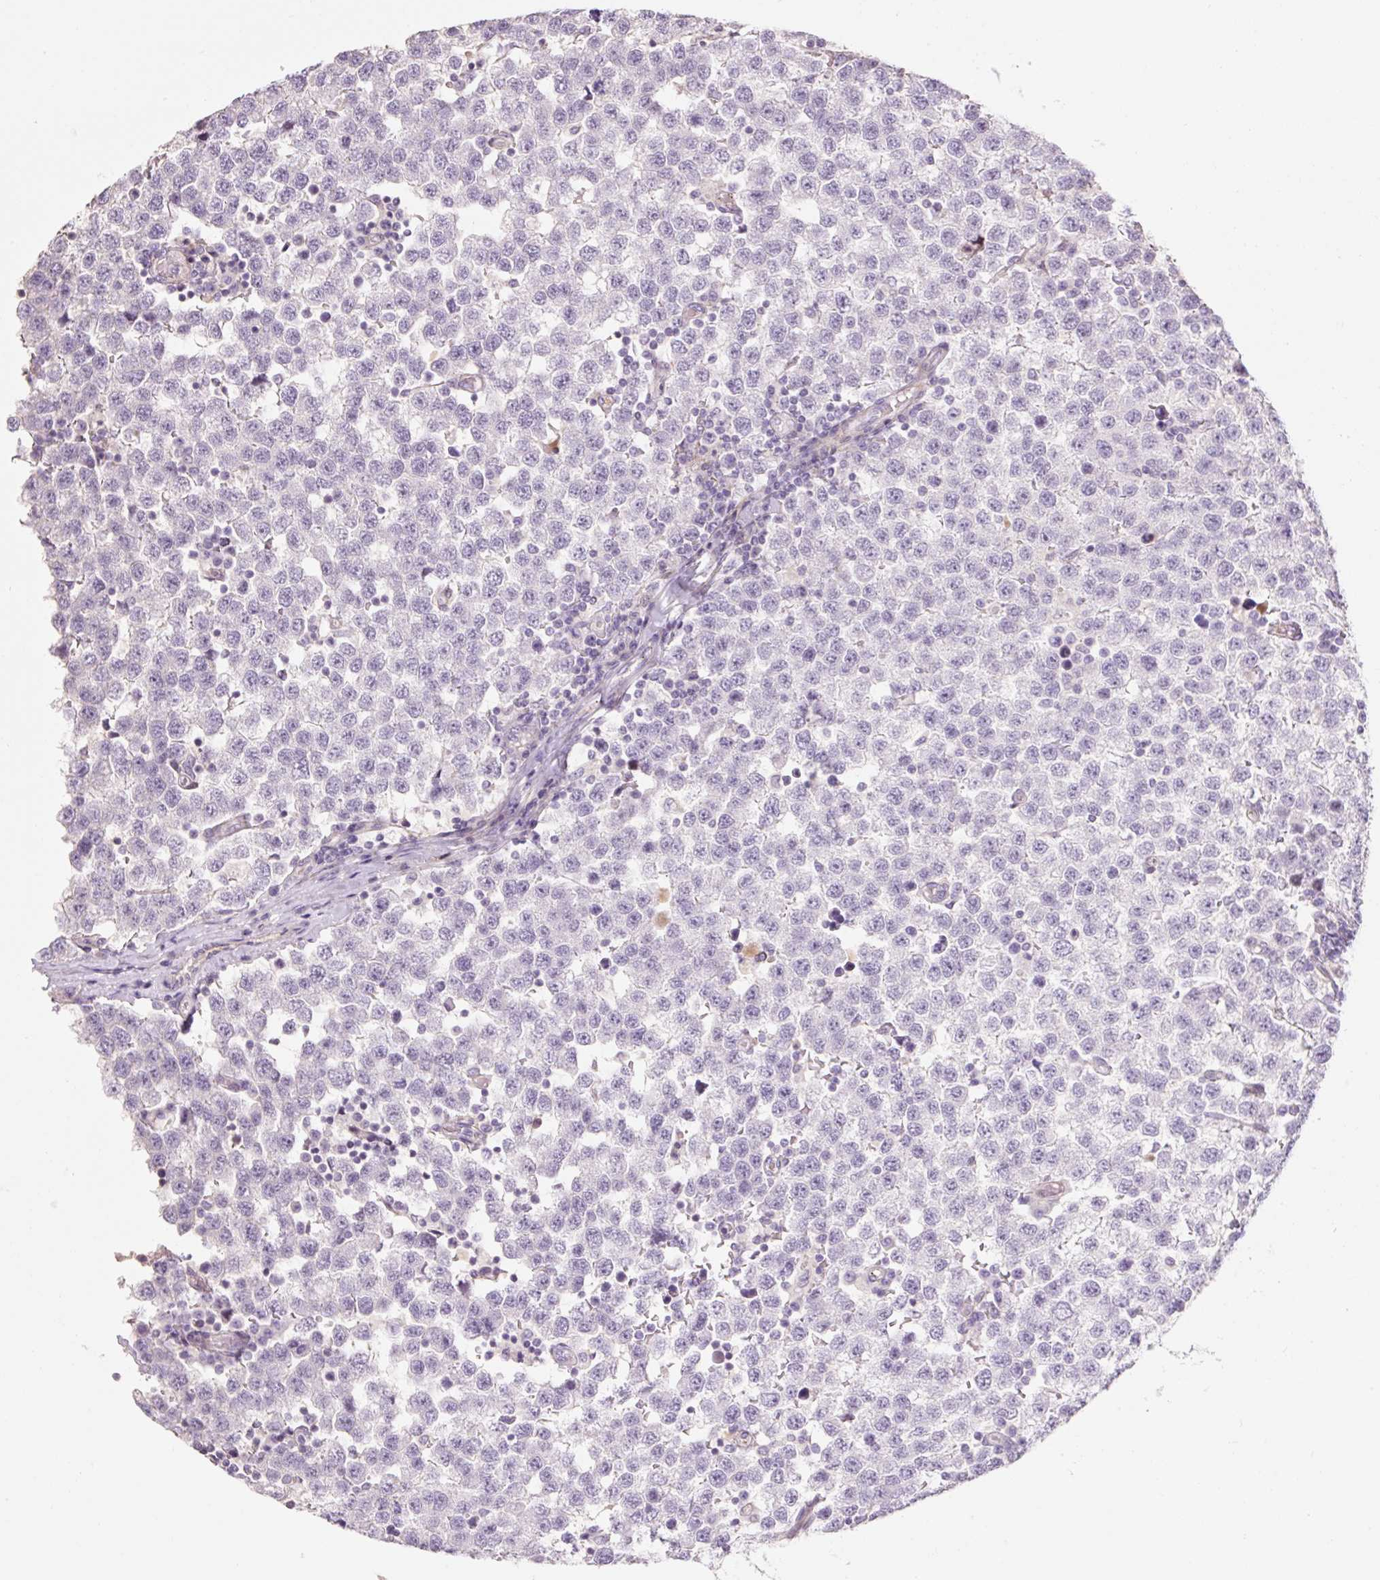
{"staining": {"intensity": "negative", "quantity": "none", "location": "none"}, "tissue": "testis cancer", "cell_type": "Tumor cells", "image_type": "cancer", "snomed": [{"axis": "morphology", "description": "Seminoma, NOS"}, {"axis": "topography", "description": "Testis"}], "caption": "An IHC histopathology image of testis cancer (seminoma) is shown. There is no staining in tumor cells of testis cancer (seminoma). The staining is performed using DAB brown chromogen with nuclei counter-stained in using hematoxylin.", "gene": "ZNF552", "patient": {"sex": "male", "age": 34}}